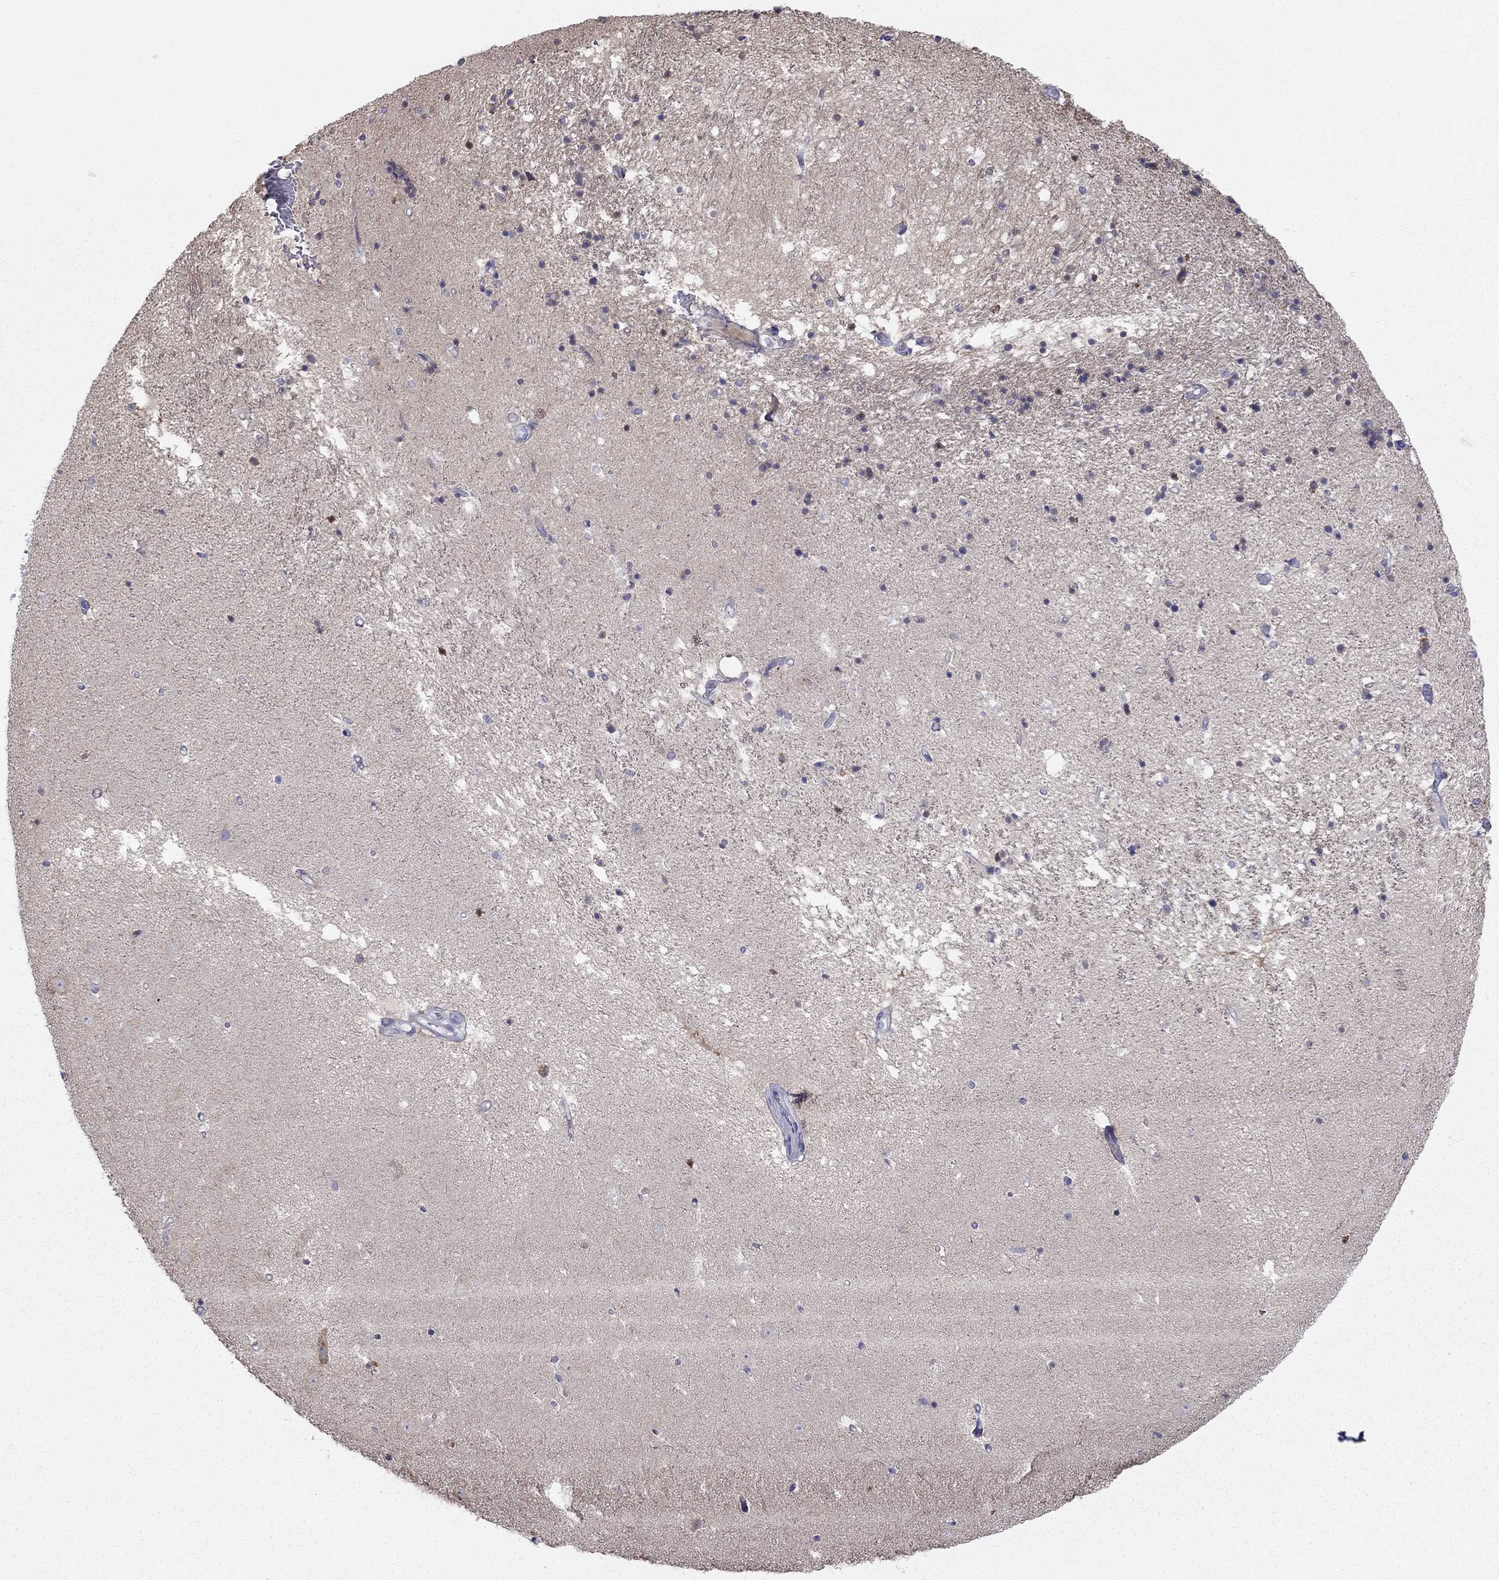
{"staining": {"intensity": "negative", "quantity": "none", "location": "none"}, "tissue": "hippocampus", "cell_type": "Glial cells", "image_type": "normal", "snomed": [{"axis": "morphology", "description": "Normal tissue, NOS"}, {"axis": "topography", "description": "Hippocampus"}], "caption": "Glial cells show no significant staining in benign hippocampus.", "gene": "LONRF2", "patient": {"sex": "male", "age": 49}}